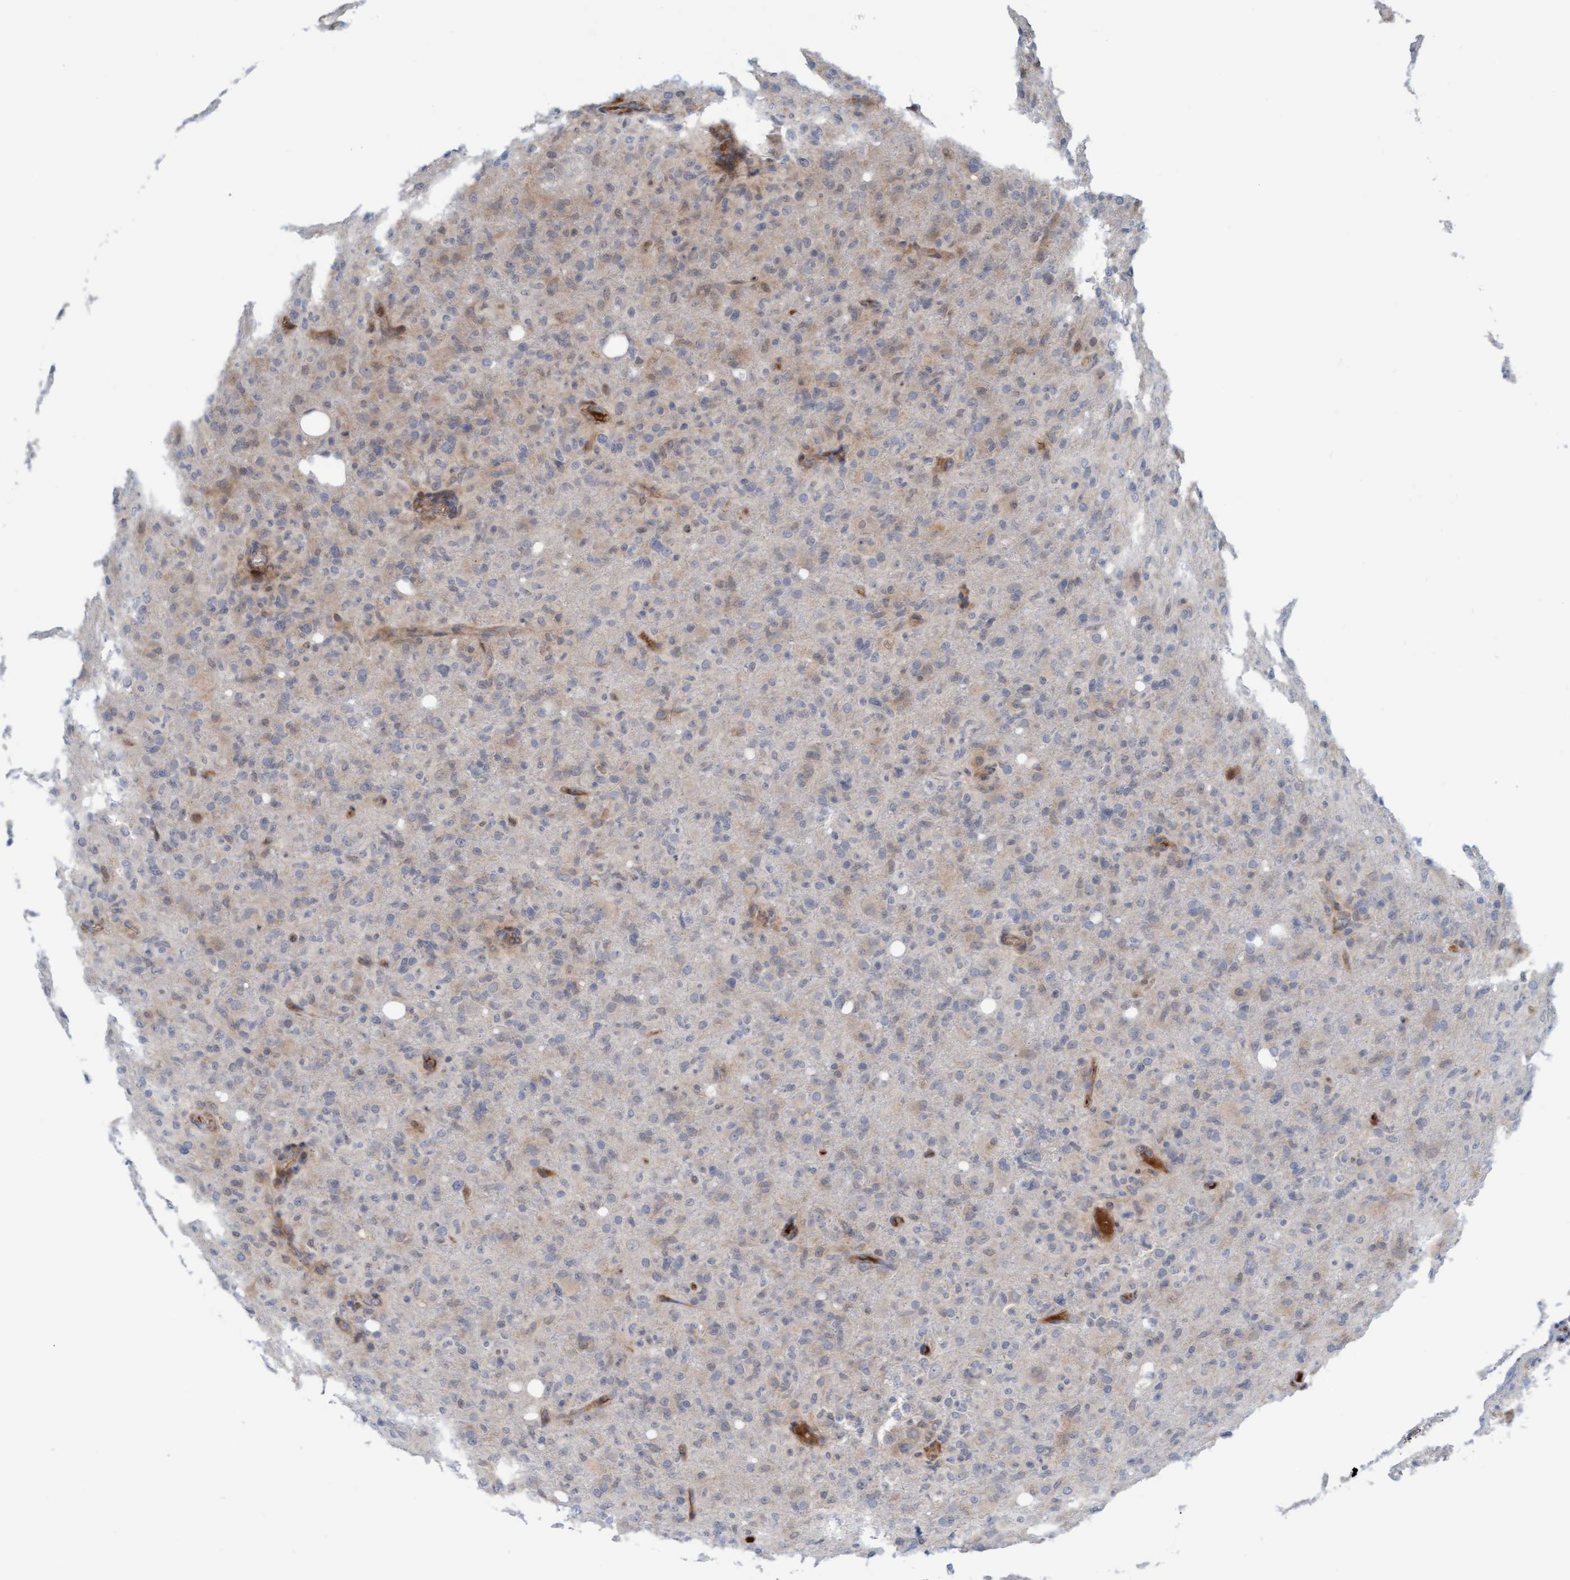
{"staining": {"intensity": "weak", "quantity": "<25%", "location": "cytoplasmic/membranous"}, "tissue": "glioma", "cell_type": "Tumor cells", "image_type": "cancer", "snomed": [{"axis": "morphology", "description": "Glioma, malignant, High grade"}, {"axis": "topography", "description": "Brain"}], "caption": "The photomicrograph exhibits no significant positivity in tumor cells of malignant glioma (high-grade).", "gene": "EIF4EBP1", "patient": {"sex": "female", "age": 57}}